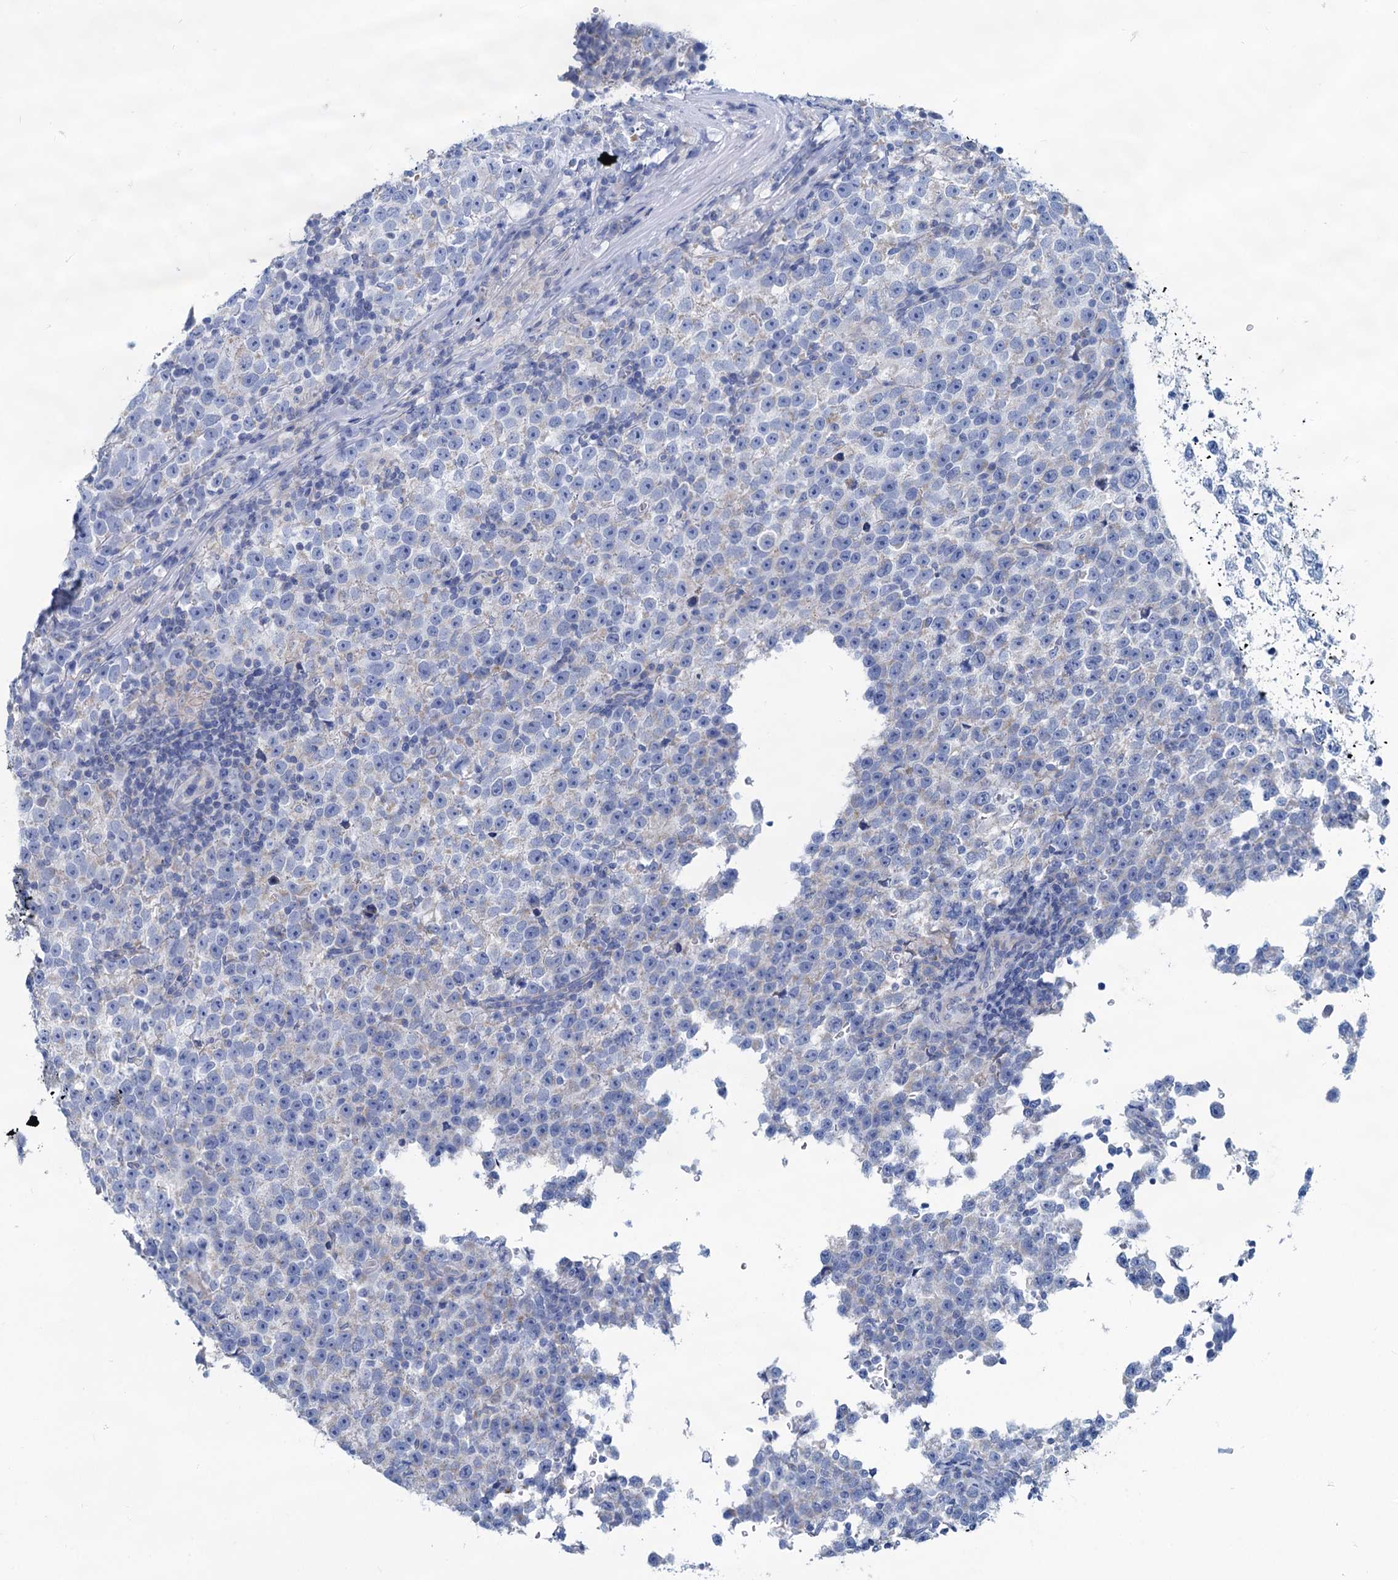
{"staining": {"intensity": "negative", "quantity": "none", "location": "none"}, "tissue": "testis cancer", "cell_type": "Tumor cells", "image_type": "cancer", "snomed": [{"axis": "morphology", "description": "Normal tissue, NOS"}, {"axis": "morphology", "description": "Seminoma, NOS"}, {"axis": "topography", "description": "Testis"}], "caption": "Immunohistochemistry image of neoplastic tissue: human testis cancer stained with DAB (3,3'-diaminobenzidine) reveals no significant protein expression in tumor cells.", "gene": "SLC1A3", "patient": {"sex": "male", "age": 43}}